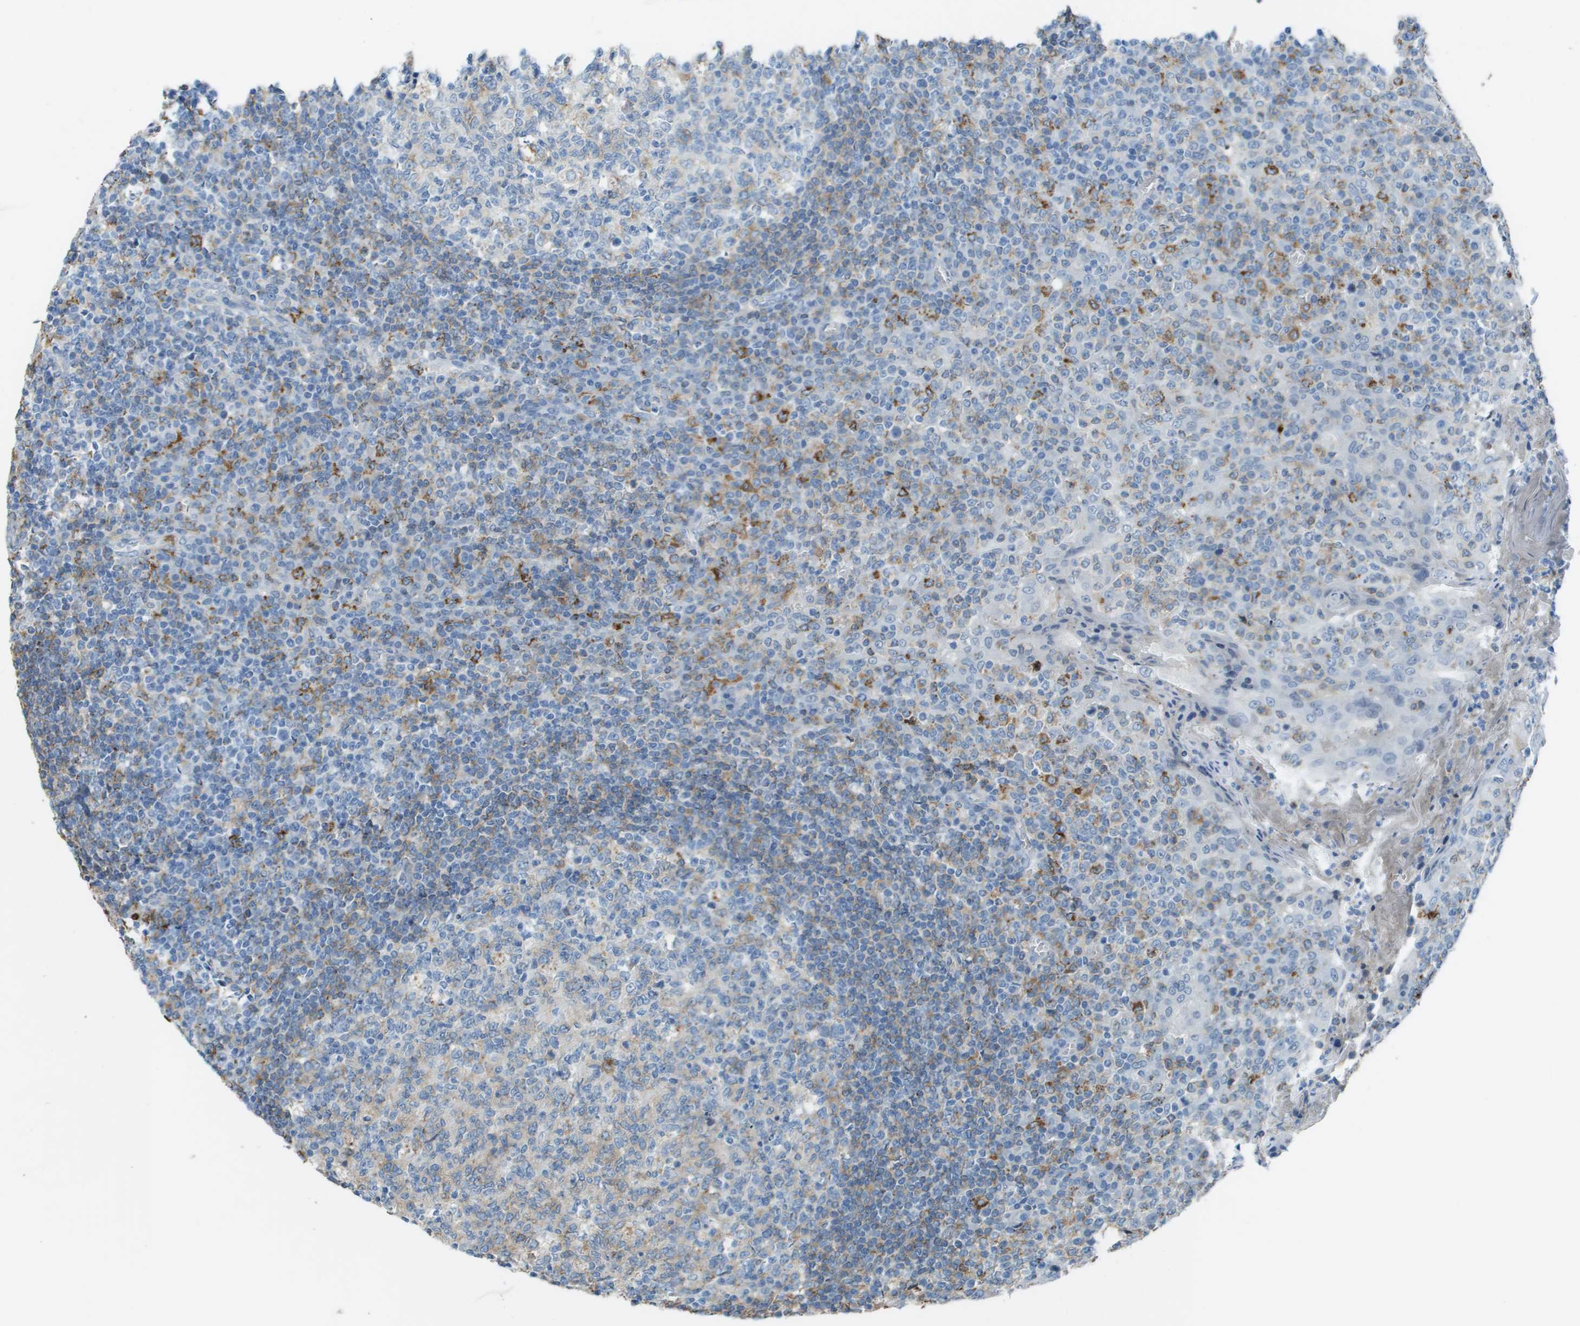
{"staining": {"intensity": "moderate", "quantity": "<25%", "location": "cytoplasmic/membranous"}, "tissue": "tonsil", "cell_type": "Germinal center cells", "image_type": "normal", "snomed": [{"axis": "morphology", "description": "Normal tissue, NOS"}, {"axis": "topography", "description": "Tonsil"}], "caption": "Tonsil stained with DAB (3,3'-diaminobenzidine) immunohistochemistry (IHC) exhibits low levels of moderate cytoplasmic/membranous staining in approximately <25% of germinal center cells.", "gene": "ZBTB43", "patient": {"sex": "female", "age": 19}}